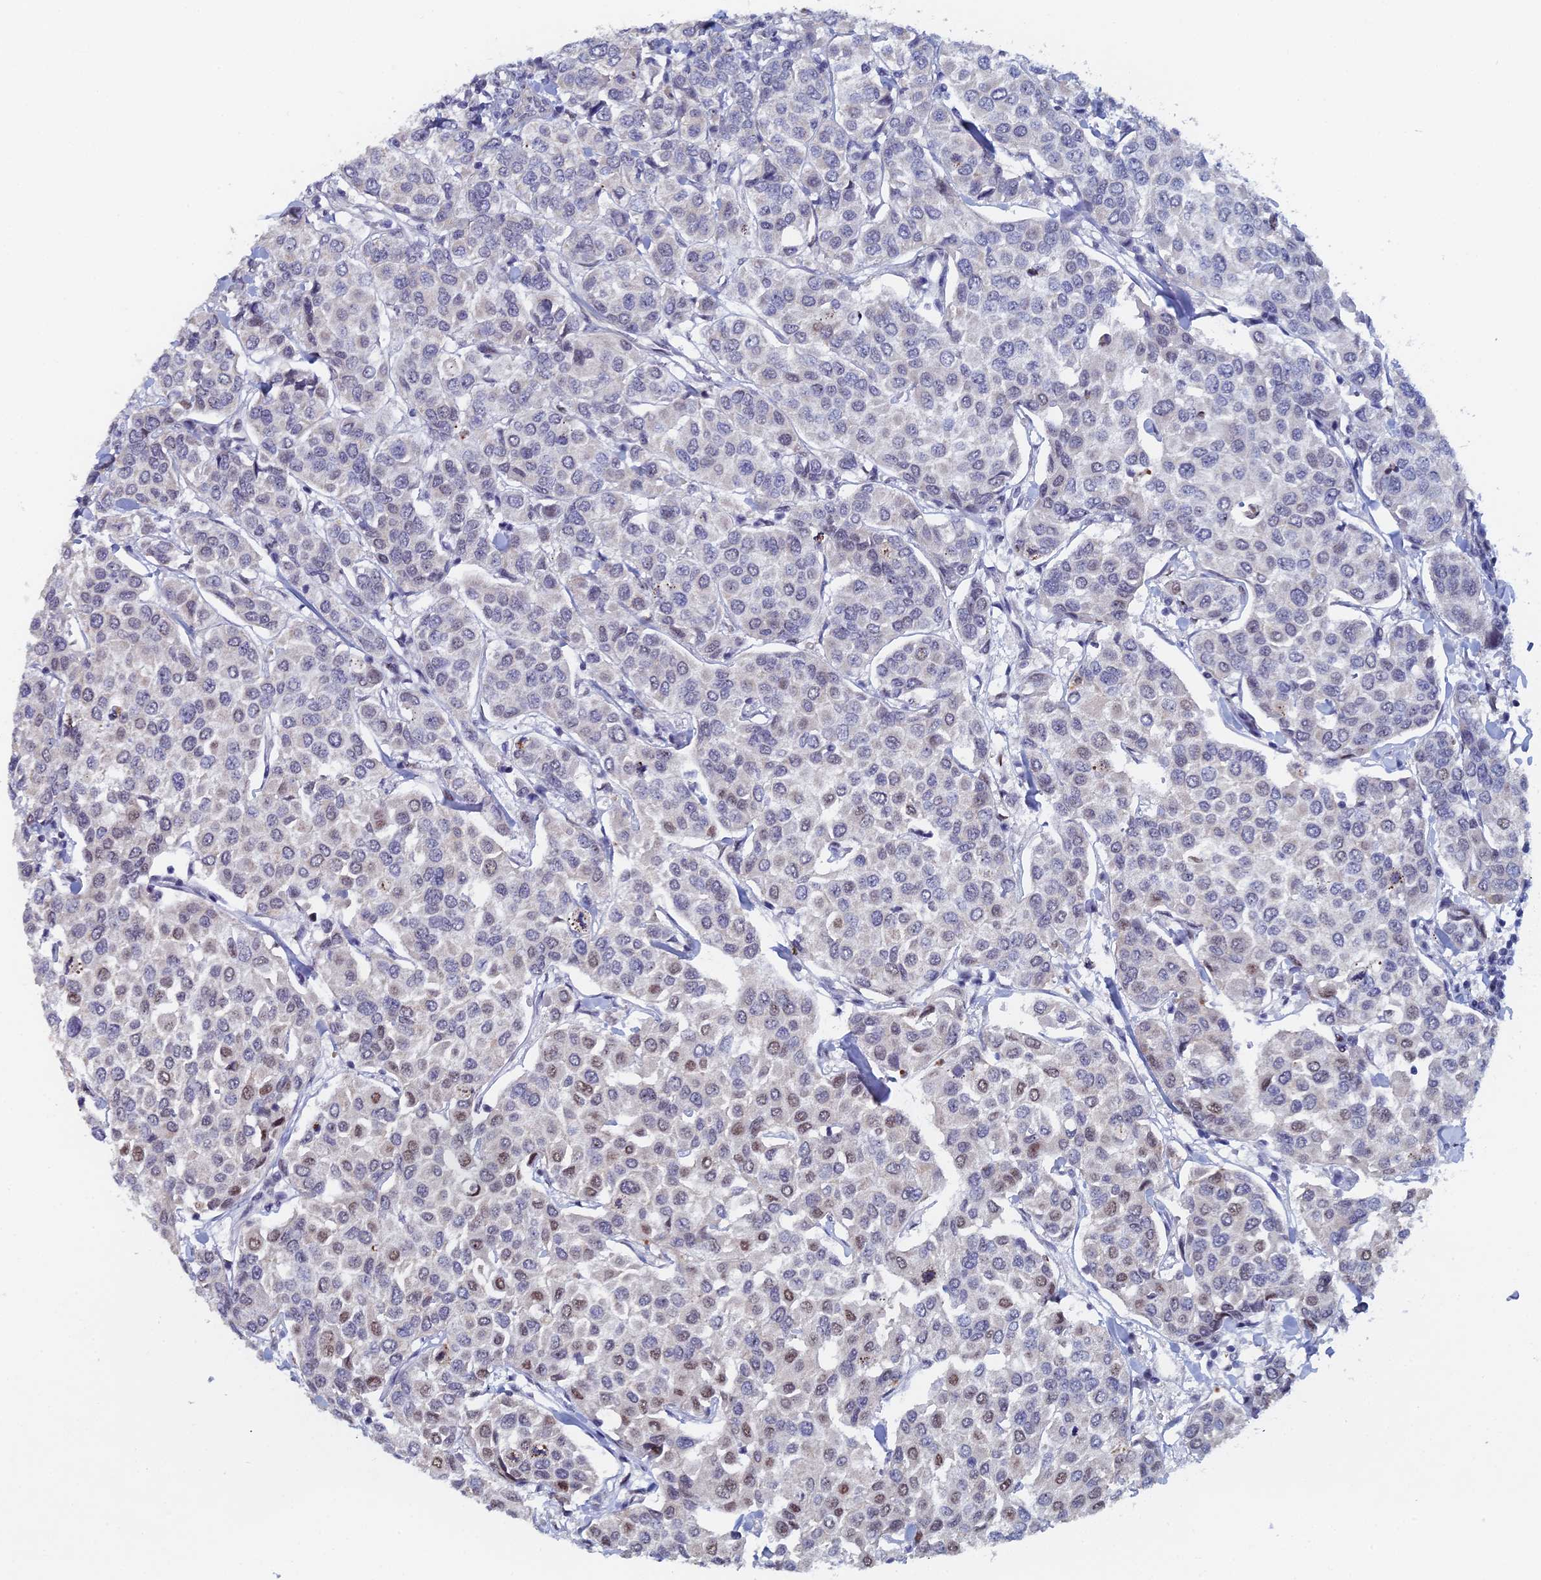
{"staining": {"intensity": "moderate", "quantity": "<25%", "location": "nuclear"}, "tissue": "breast cancer", "cell_type": "Tumor cells", "image_type": "cancer", "snomed": [{"axis": "morphology", "description": "Duct carcinoma"}, {"axis": "topography", "description": "Breast"}], "caption": "IHC micrograph of infiltrating ductal carcinoma (breast) stained for a protein (brown), which shows low levels of moderate nuclear expression in approximately <25% of tumor cells.", "gene": "GMNC", "patient": {"sex": "female", "age": 55}}